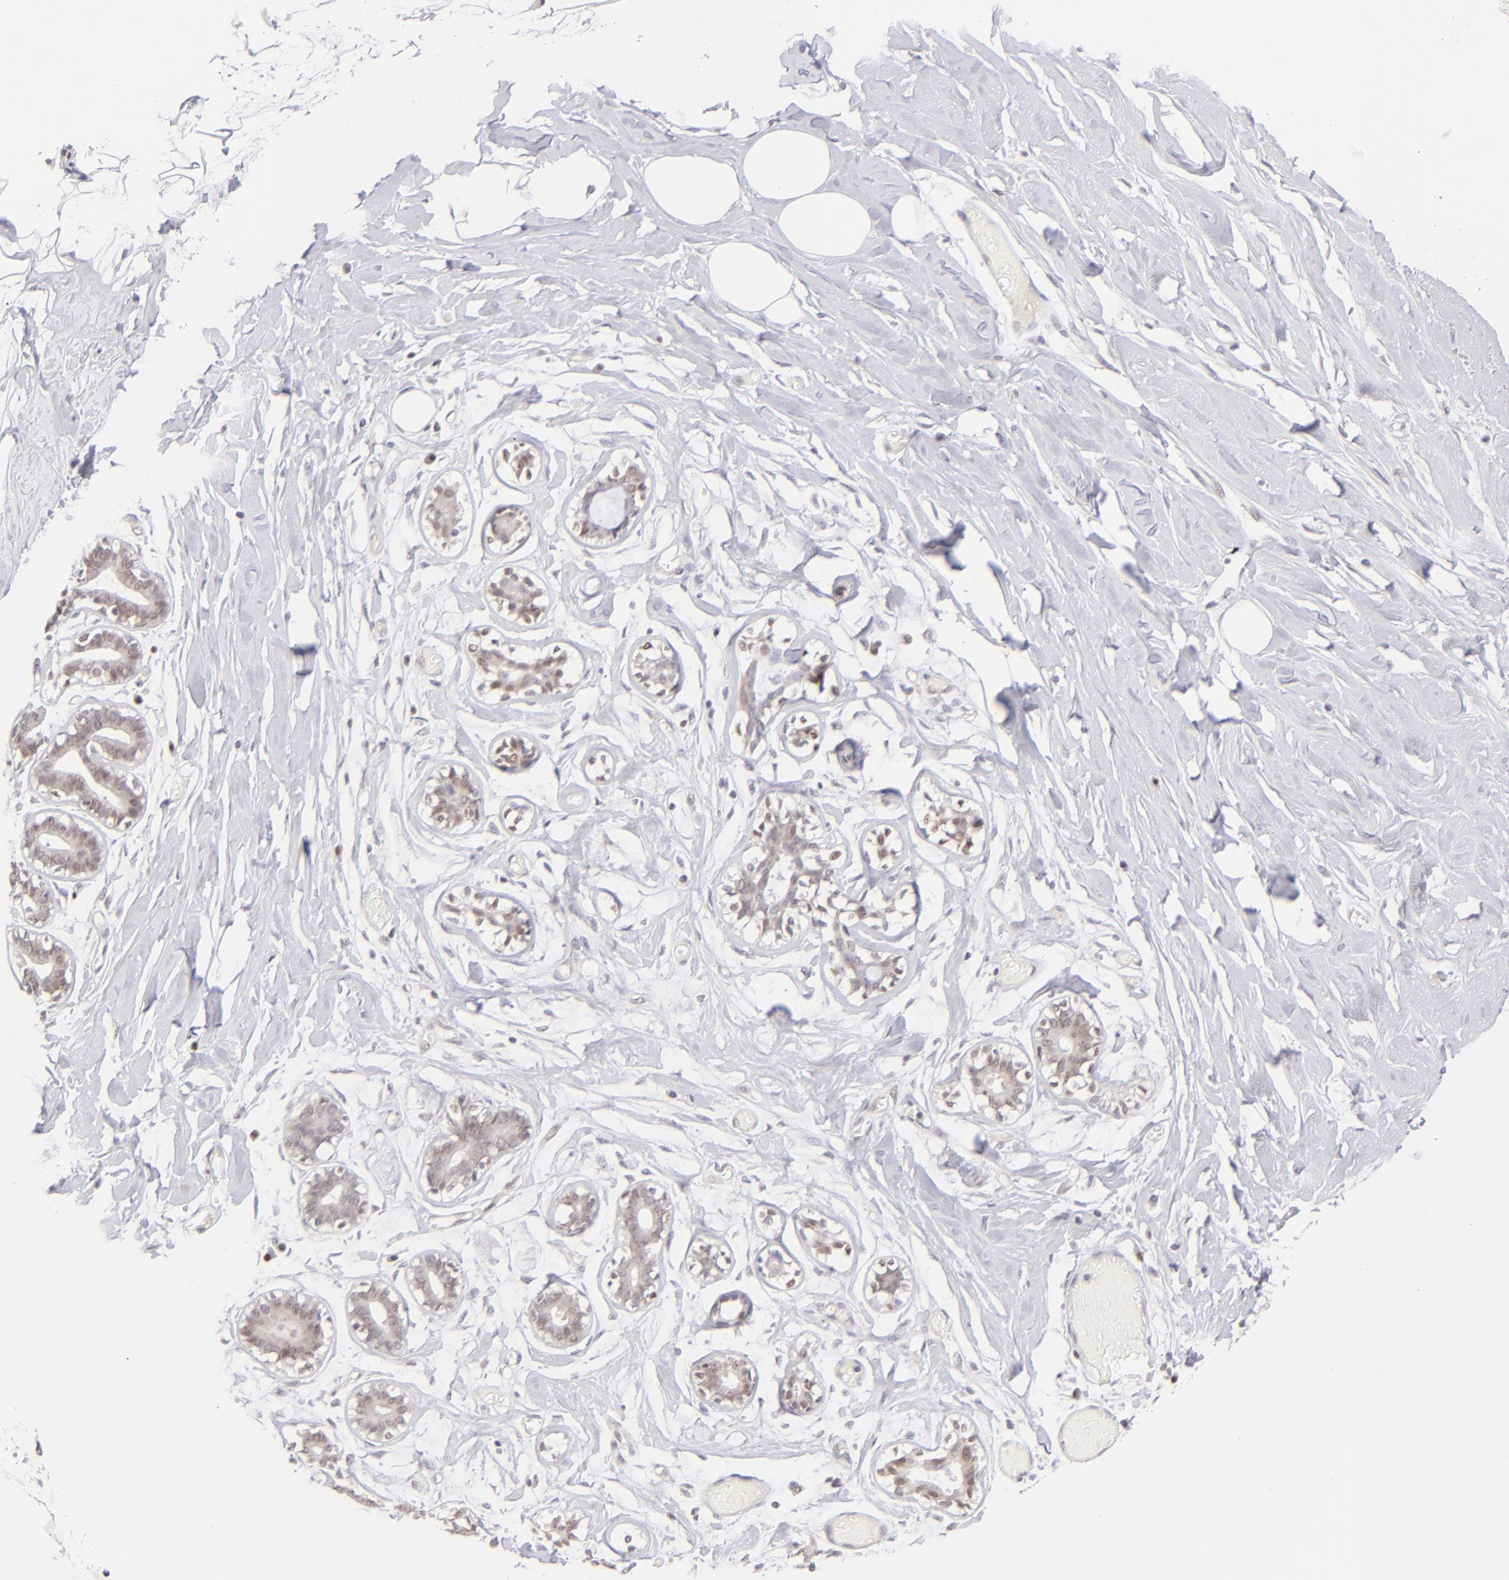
{"staining": {"intensity": "weak", "quantity": "25%-75%", "location": "nuclear"}, "tissue": "breast", "cell_type": "Adipocytes", "image_type": "normal", "snomed": [{"axis": "morphology", "description": "Normal tissue, NOS"}, {"axis": "morphology", "description": "Fibrosis, NOS"}, {"axis": "topography", "description": "Breast"}], "caption": "Immunohistochemistry photomicrograph of benign breast: human breast stained using immunohistochemistry (IHC) exhibits low levels of weak protein expression localized specifically in the nuclear of adipocytes, appearing as a nuclear brown color.", "gene": "POU2F1", "patient": {"sex": "female", "age": 39}}